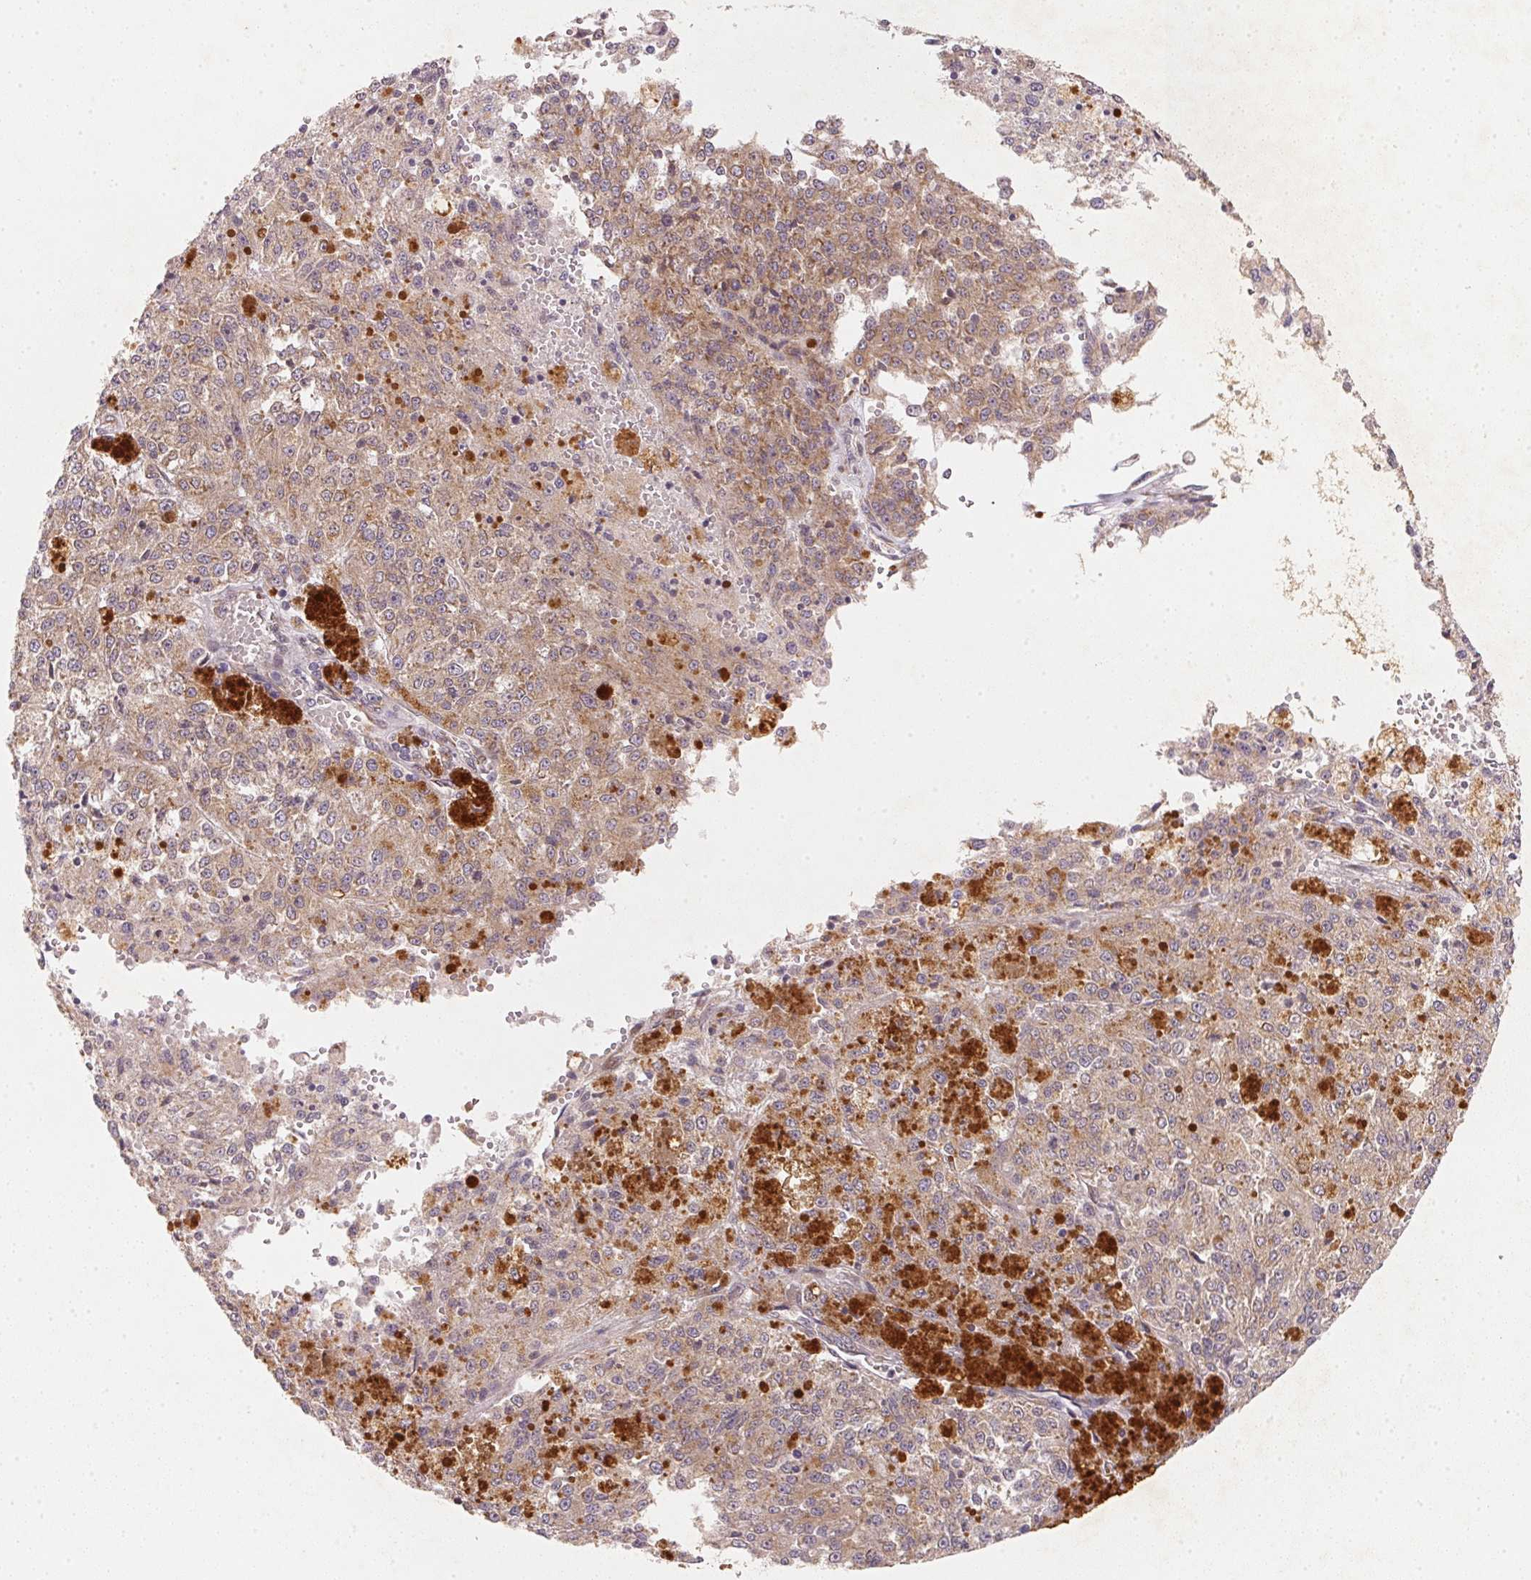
{"staining": {"intensity": "weak", "quantity": ">75%", "location": "cytoplasmic/membranous"}, "tissue": "melanoma", "cell_type": "Tumor cells", "image_type": "cancer", "snomed": [{"axis": "morphology", "description": "Malignant melanoma, Metastatic site"}, {"axis": "topography", "description": "Lymph node"}], "caption": "Protein analysis of melanoma tissue demonstrates weak cytoplasmic/membranous staining in approximately >75% of tumor cells.", "gene": "EI24", "patient": {"sex": "female", "age": 64}}